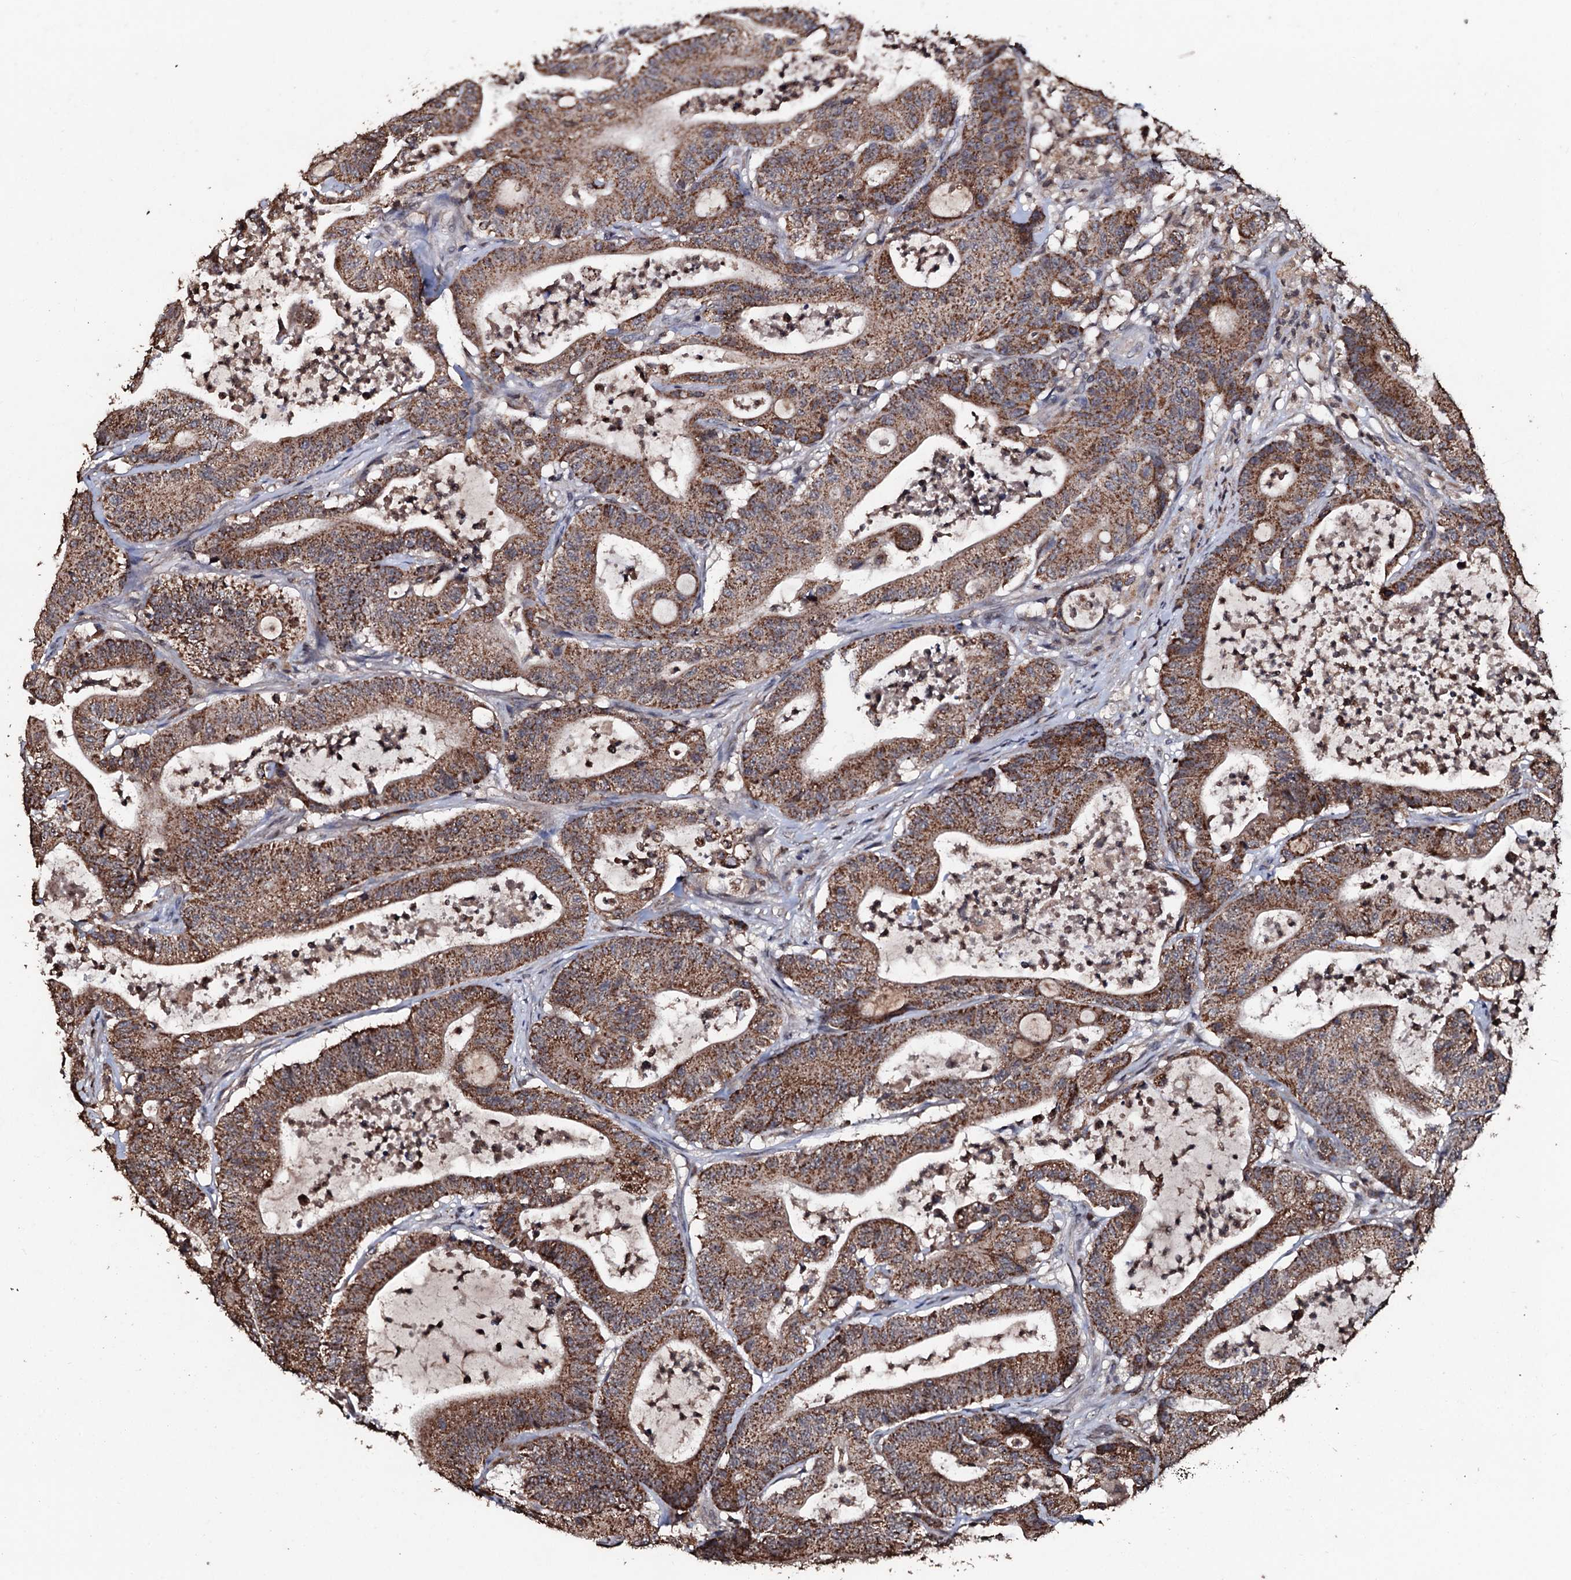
{"staining": {"intensity": "strong", "quantity": ">75%", "location": "cytoplasmic/membranous"}, "tissue": "colorectal cancer", "cell_type": "Tumor cells", "image_type": "cancer", "snomed": [{"axis": "morphology", "description": "Adenocarcinoma, NOS"}, {"axis": "topography", "description": "Colon"}], "caption": "Colorectal adenocarcinoma stained with a protein marker reveals strong staining in tumor cells.", "gene": "SDHAF2", "patient": {"sex": "female", "age": 84}}